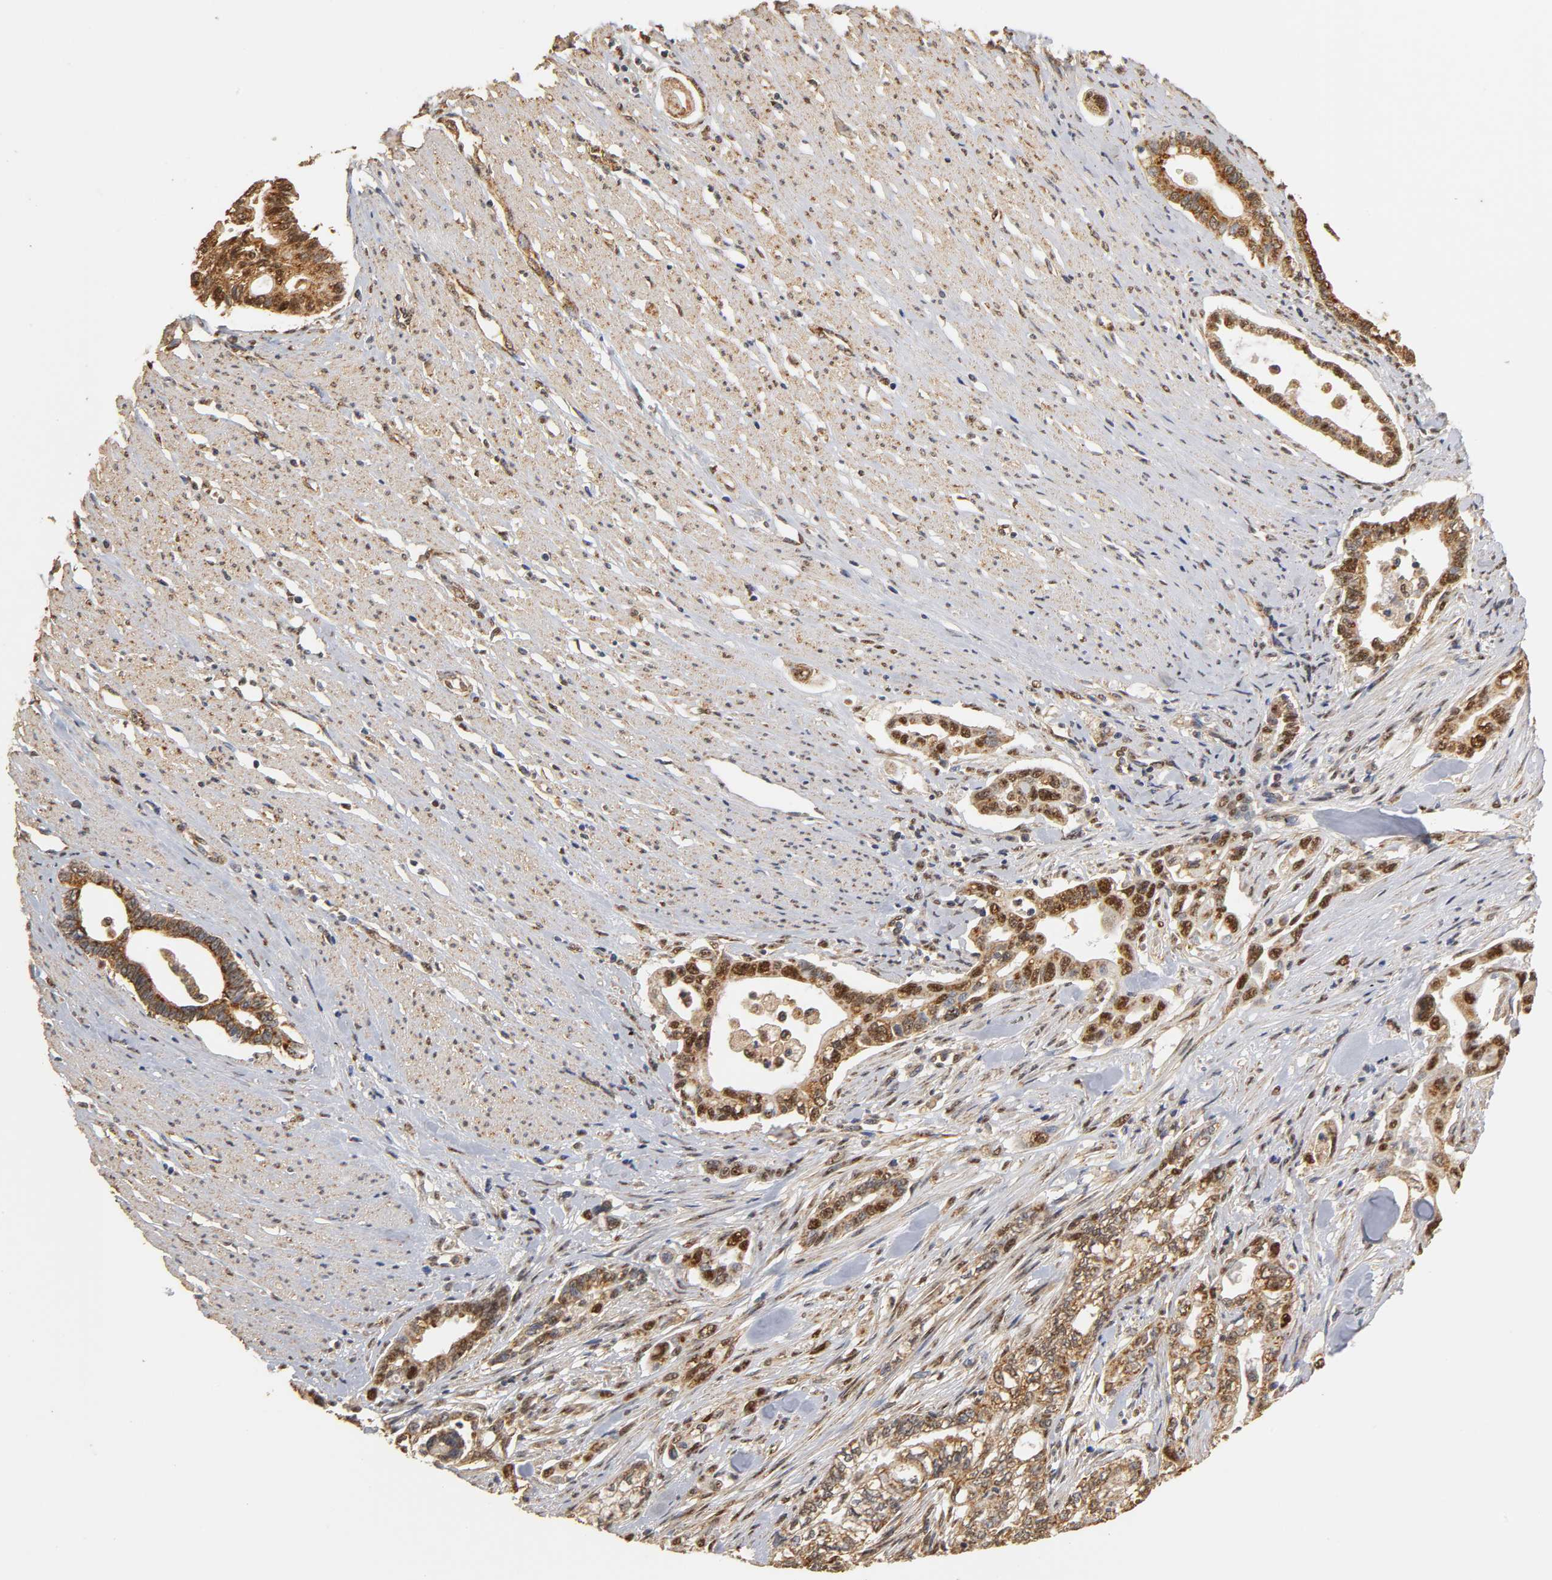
{"staining": {"intensity": "strong", "quantity": "25%-75%", "location": "cytoplasmic/membranous,nuclear"}, "tissue": "pancreatic cancer", "cell_type": "Tumor cells", "image_type": "cancer", "snomed": [{"axis": "morphology", "description": "Normal tissue, NOS"}, {"axis": "topography", "description": "Pancreas"}], "caption": "Immunohistochemistry (IHC) histopathology image of pancreatic cancer stained for a protein (brown), which demonstrates high levels of strong cytoplasmic/membranous and nuclear positivity in approximately 25%-75% of tumor cells.", "gene": "PKN1", "patient": {"sex": "male", "age": 42}}